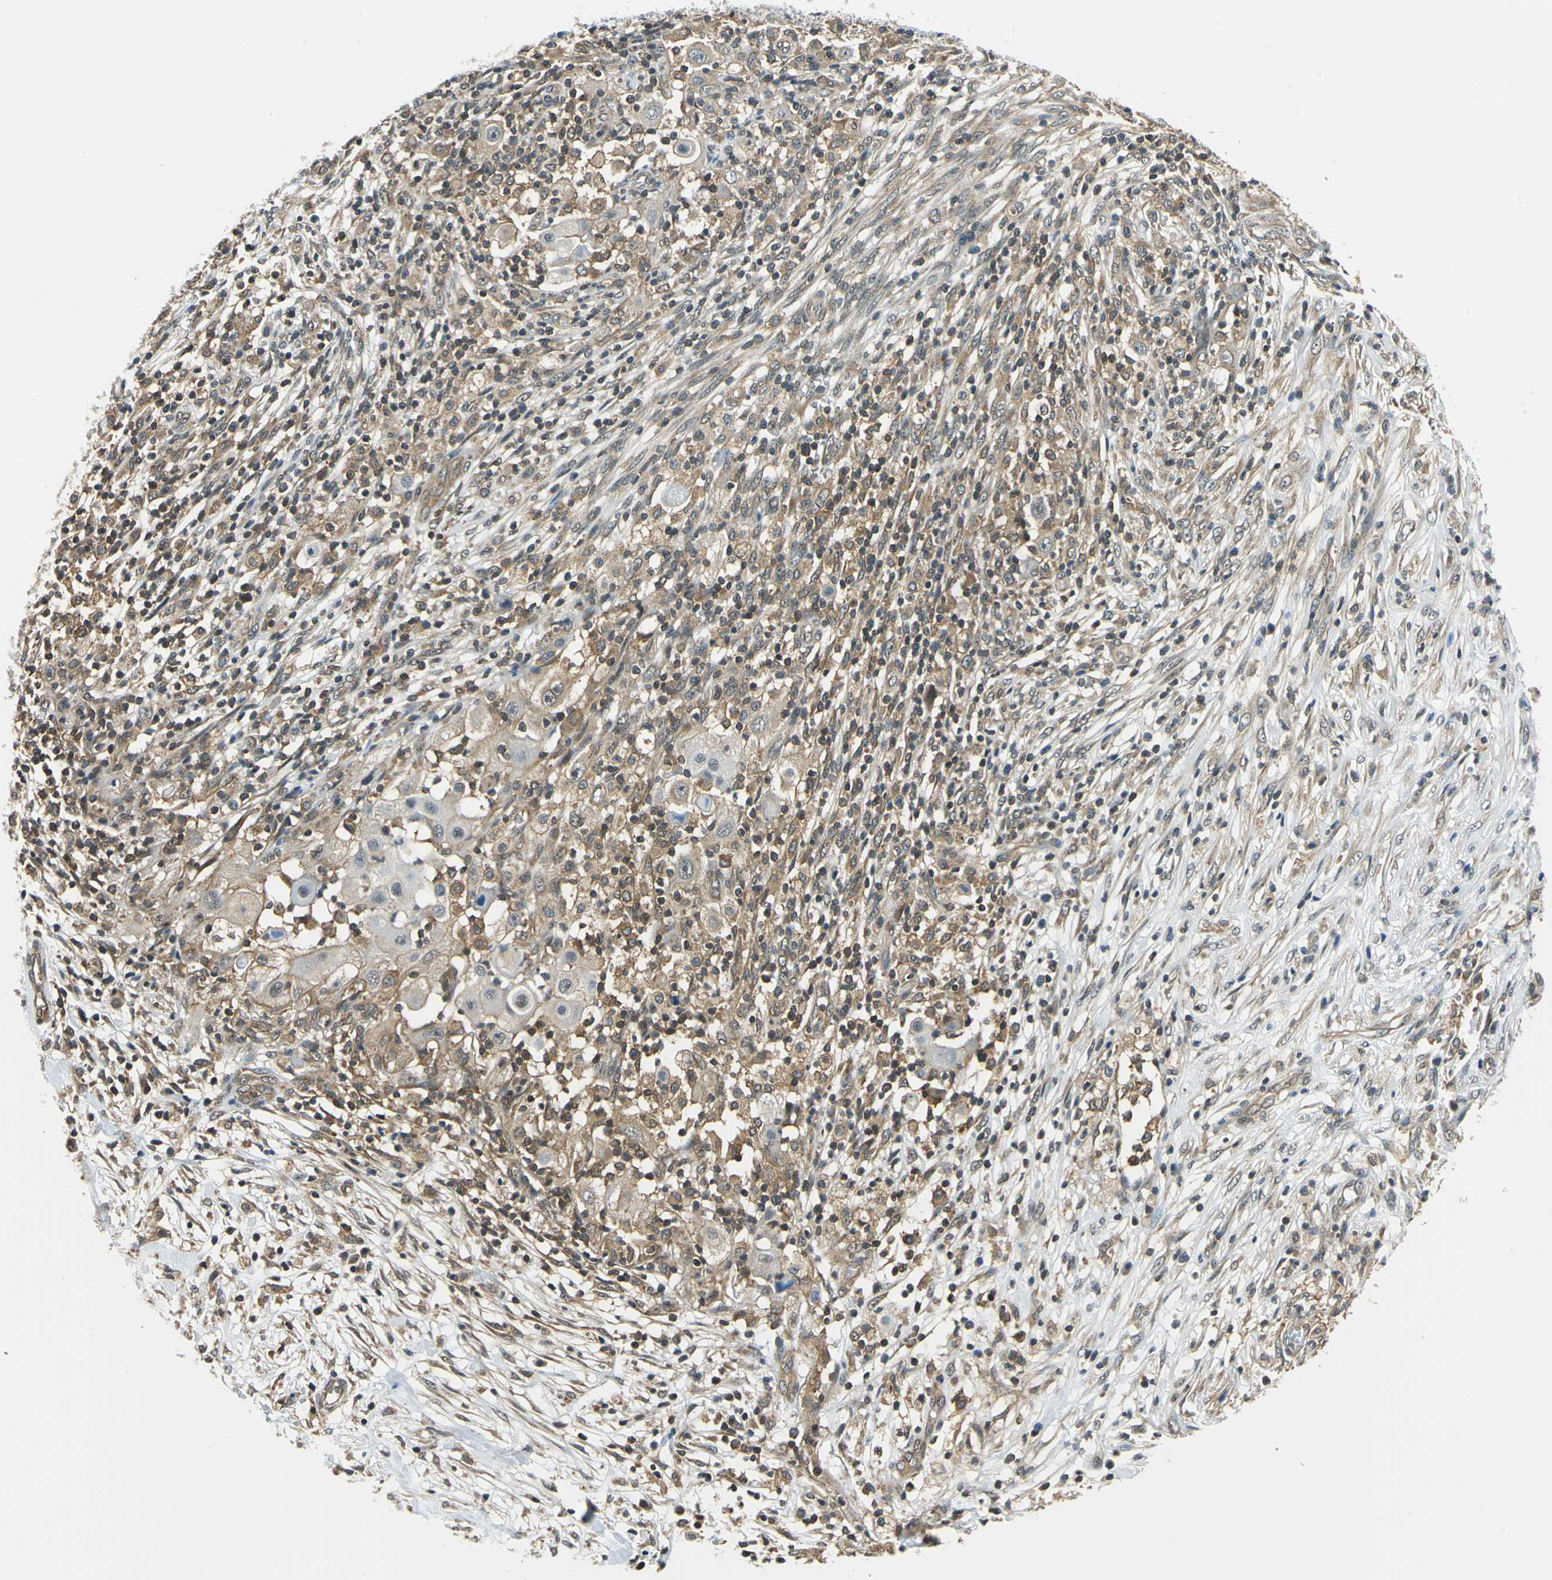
{"staining": {"intensity": "weak", "quantity": "<25%", "location": "cytoplasmic/membranous,nuclear"}, "tissue": "ovarian cancer", "cell_type": "Tumor cells", "image_type": "cancer", "snomed": [{"axis": "morphology", "description": "Carcinoma, endometroid"}, {"axis": "topography", "description": "Ovary"}], "caption": "Immunohistochemistry (IHC) photomicrograph of ovarian endometroid carcinoma stained for a protein (brown), which reveals no expression in tumor cells. (DAB (3,3'-diaminobenzidine) immunohistochemistry (IHC) visualized using brightfield microscopy, high magnification).", "gene": "ARPC3", "patient": {"sex": "female", "age": 42}}